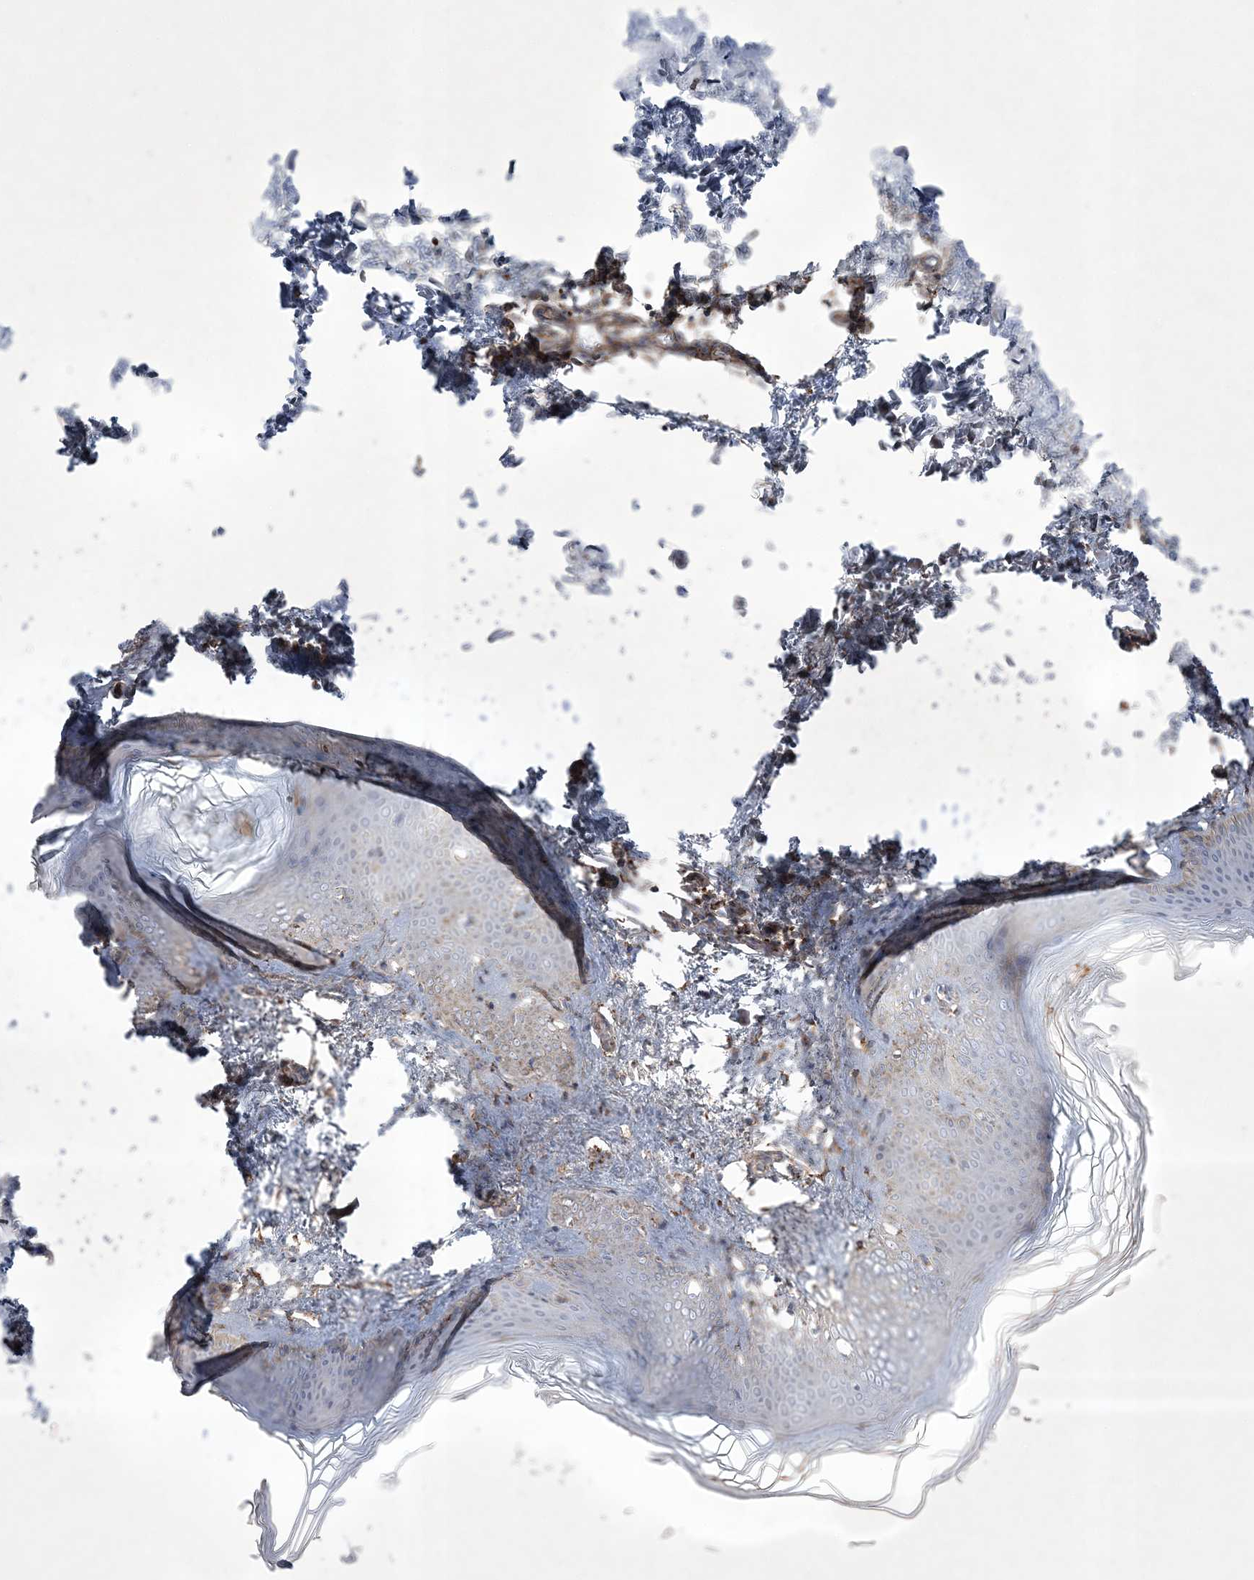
{"staining": {"intensity": "negative", "quantity": "none", "location": "none"}, "tissue": "skin", "cell_type": "Fibroblasts", "image_type": "normal", "snomed": [{"axis": "morphology", "description": "Normal tissue, NOS"}, {"axis": "topography", "description": "Skin"}], "caption": "Immunohistochemistry of normal skin displays no expression in fibroblasts.", "gene": "RICTOR", "patient": {"sex": "female", "age": 27}}